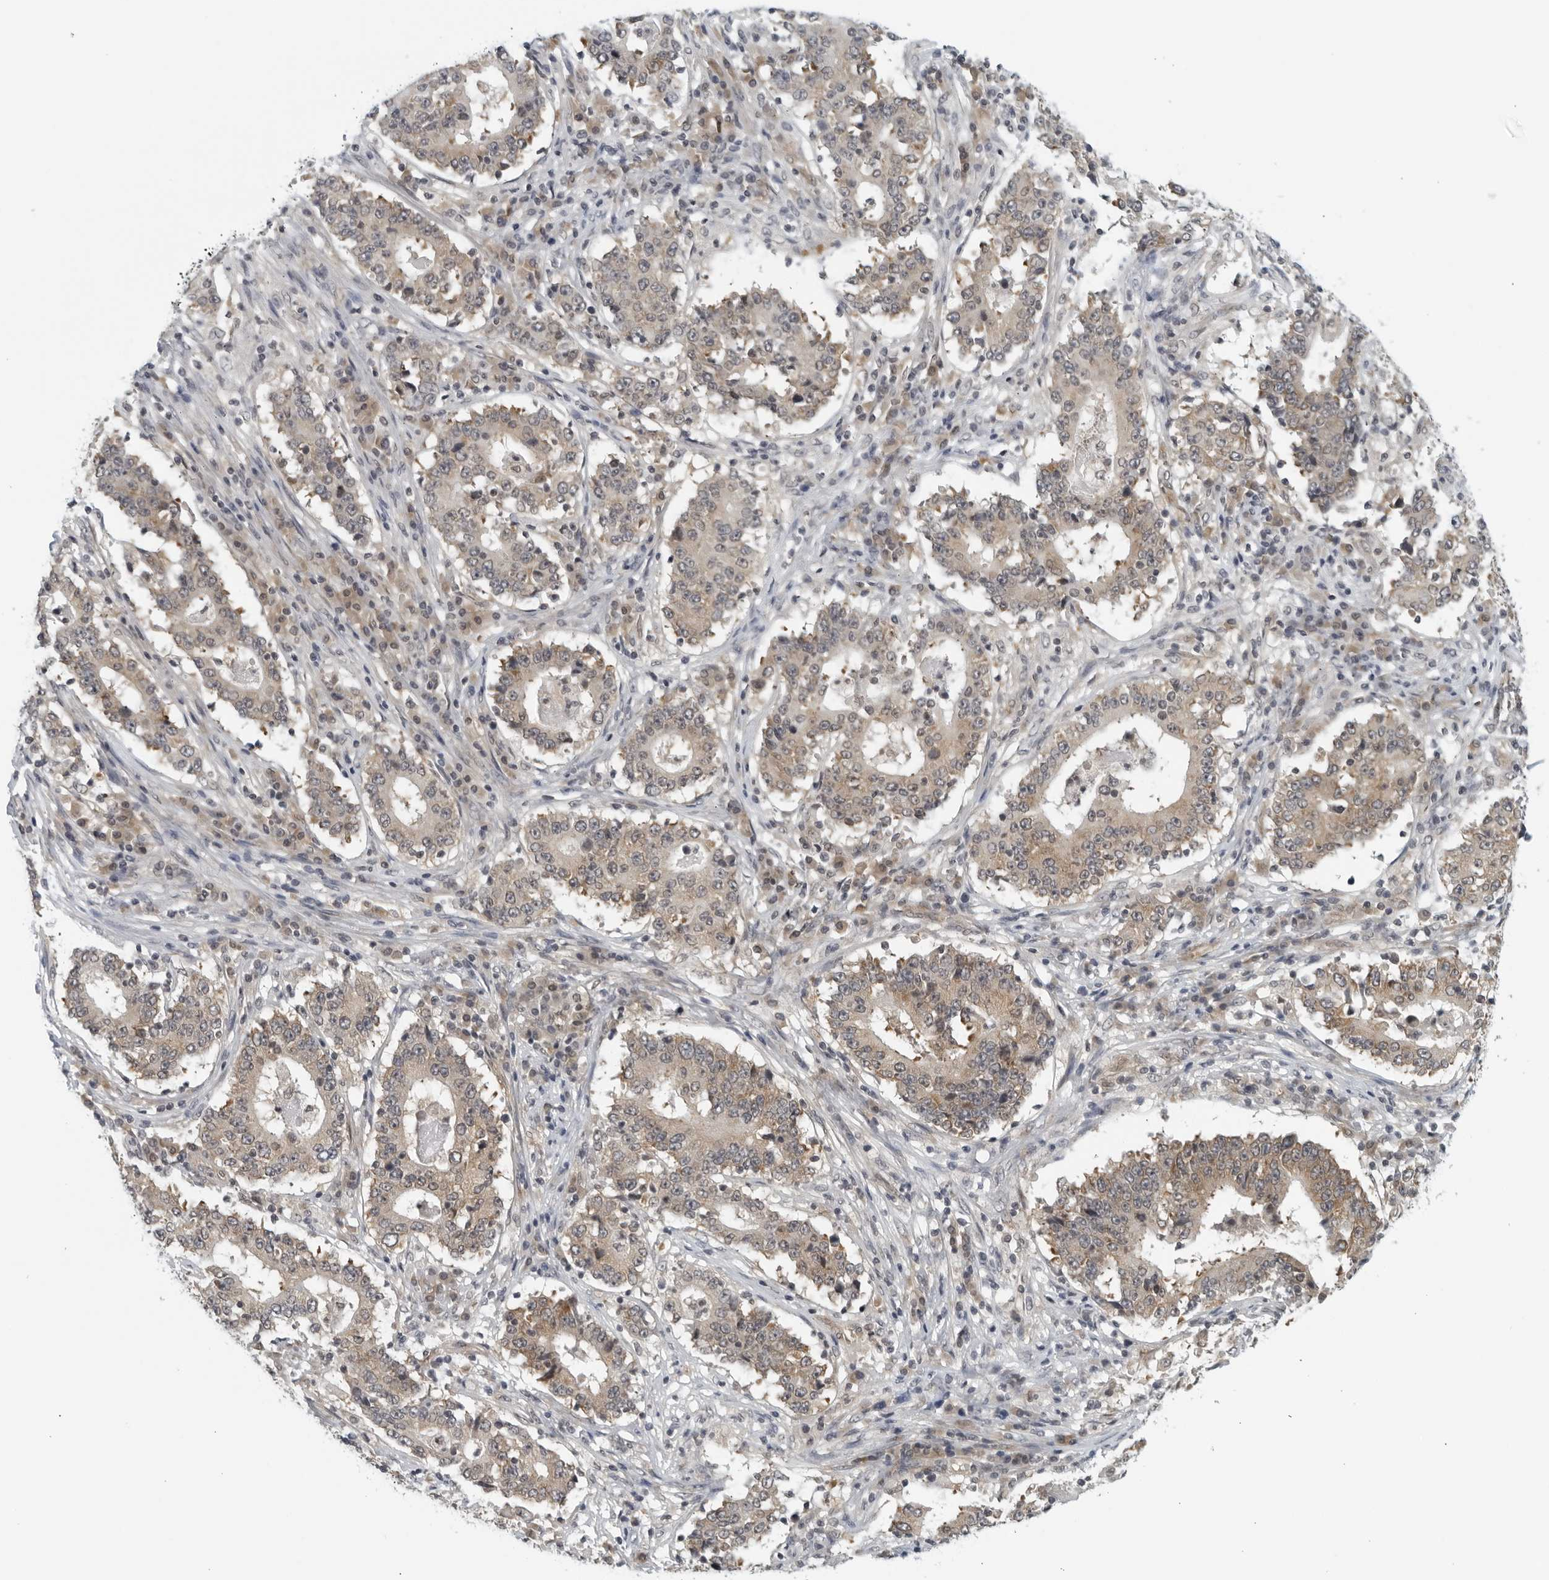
{"staining": {"intensity": "weak", "quantity": "25%-75%", "location": "cytoplasmic/membranous"}, "tissue": "stomach cancer", "cell_type": "Tumor cells", "image_type": "cancer", "snomed": [{"axis": "morphology", "description": "Adenocarcinoma, NOS"}, {"axis": "topography", "description": "Stomach"}], "caption": "Immunohistochemistry (IHC) of adenocarcinoma (stomach) displays low levels of weak cytoplasmic/membranous expression in approximately 25%-75% of tumor cells.", "gene": "RC3H1", "patient": {"sex": "male", "age": 59}}